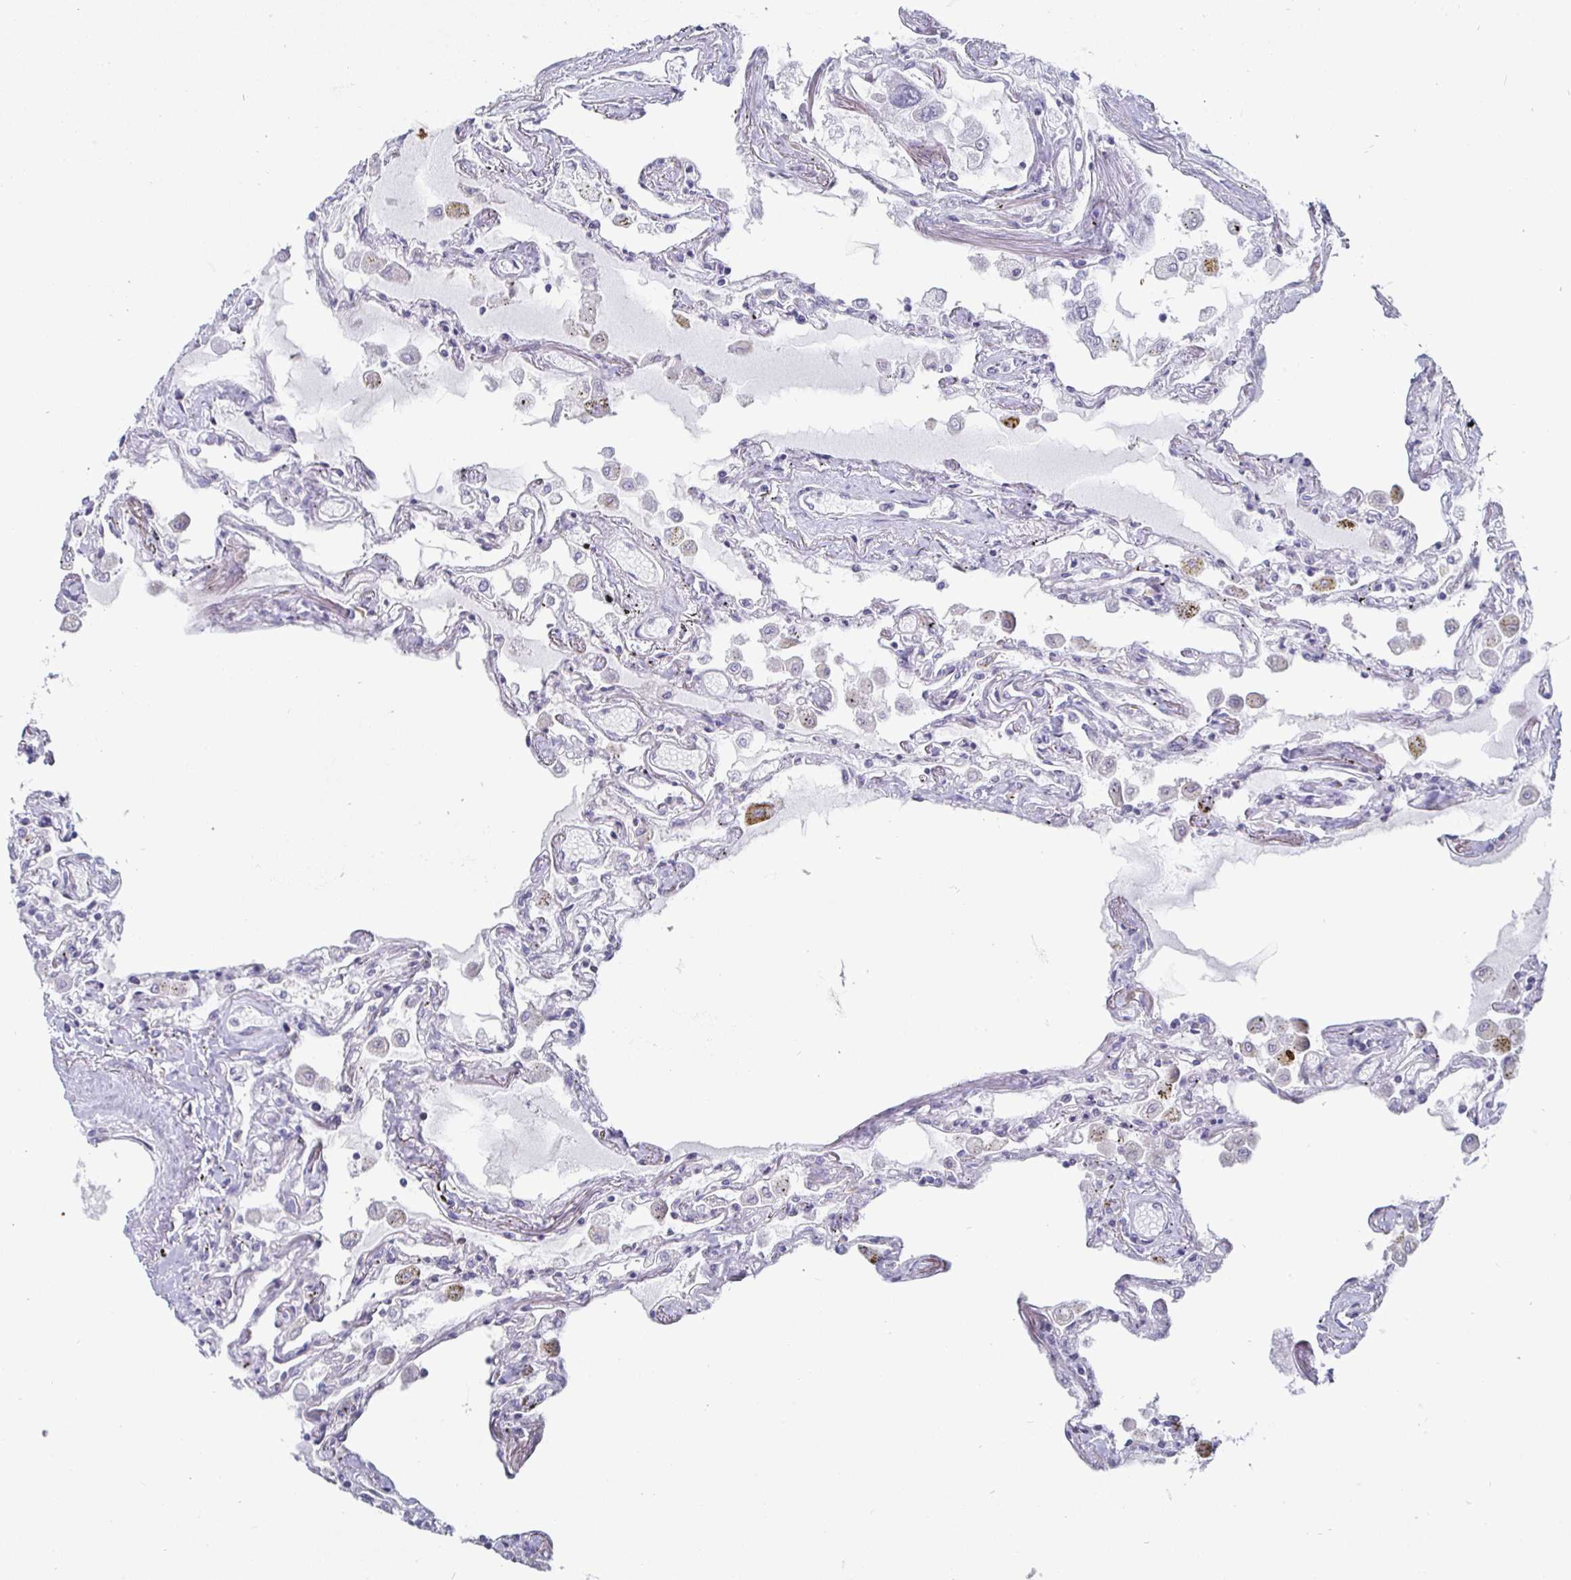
{"staining": {"intensity": "negative", "quantity": "none", "location": "none"}, "tissue": "lung", "cell_type": "Alveolar cells", "image_type": "normal", "snomed": [{"axis": "morphology", "description": "Normal tissue, NOS"}, {"axis": "morphology", "description": "Adenocarcinoma, NOS"}, {"axis": "topography", "description": "Cartilage tissue"}, {"axis": "topography", "description": "Lung"}], "caption": "This is an IHC photomicrograph of unremarkable lung. There is no positivity in alveolar cells.", "gene": "OOSP2", "patient": {"sex": "female", "age": 67}}